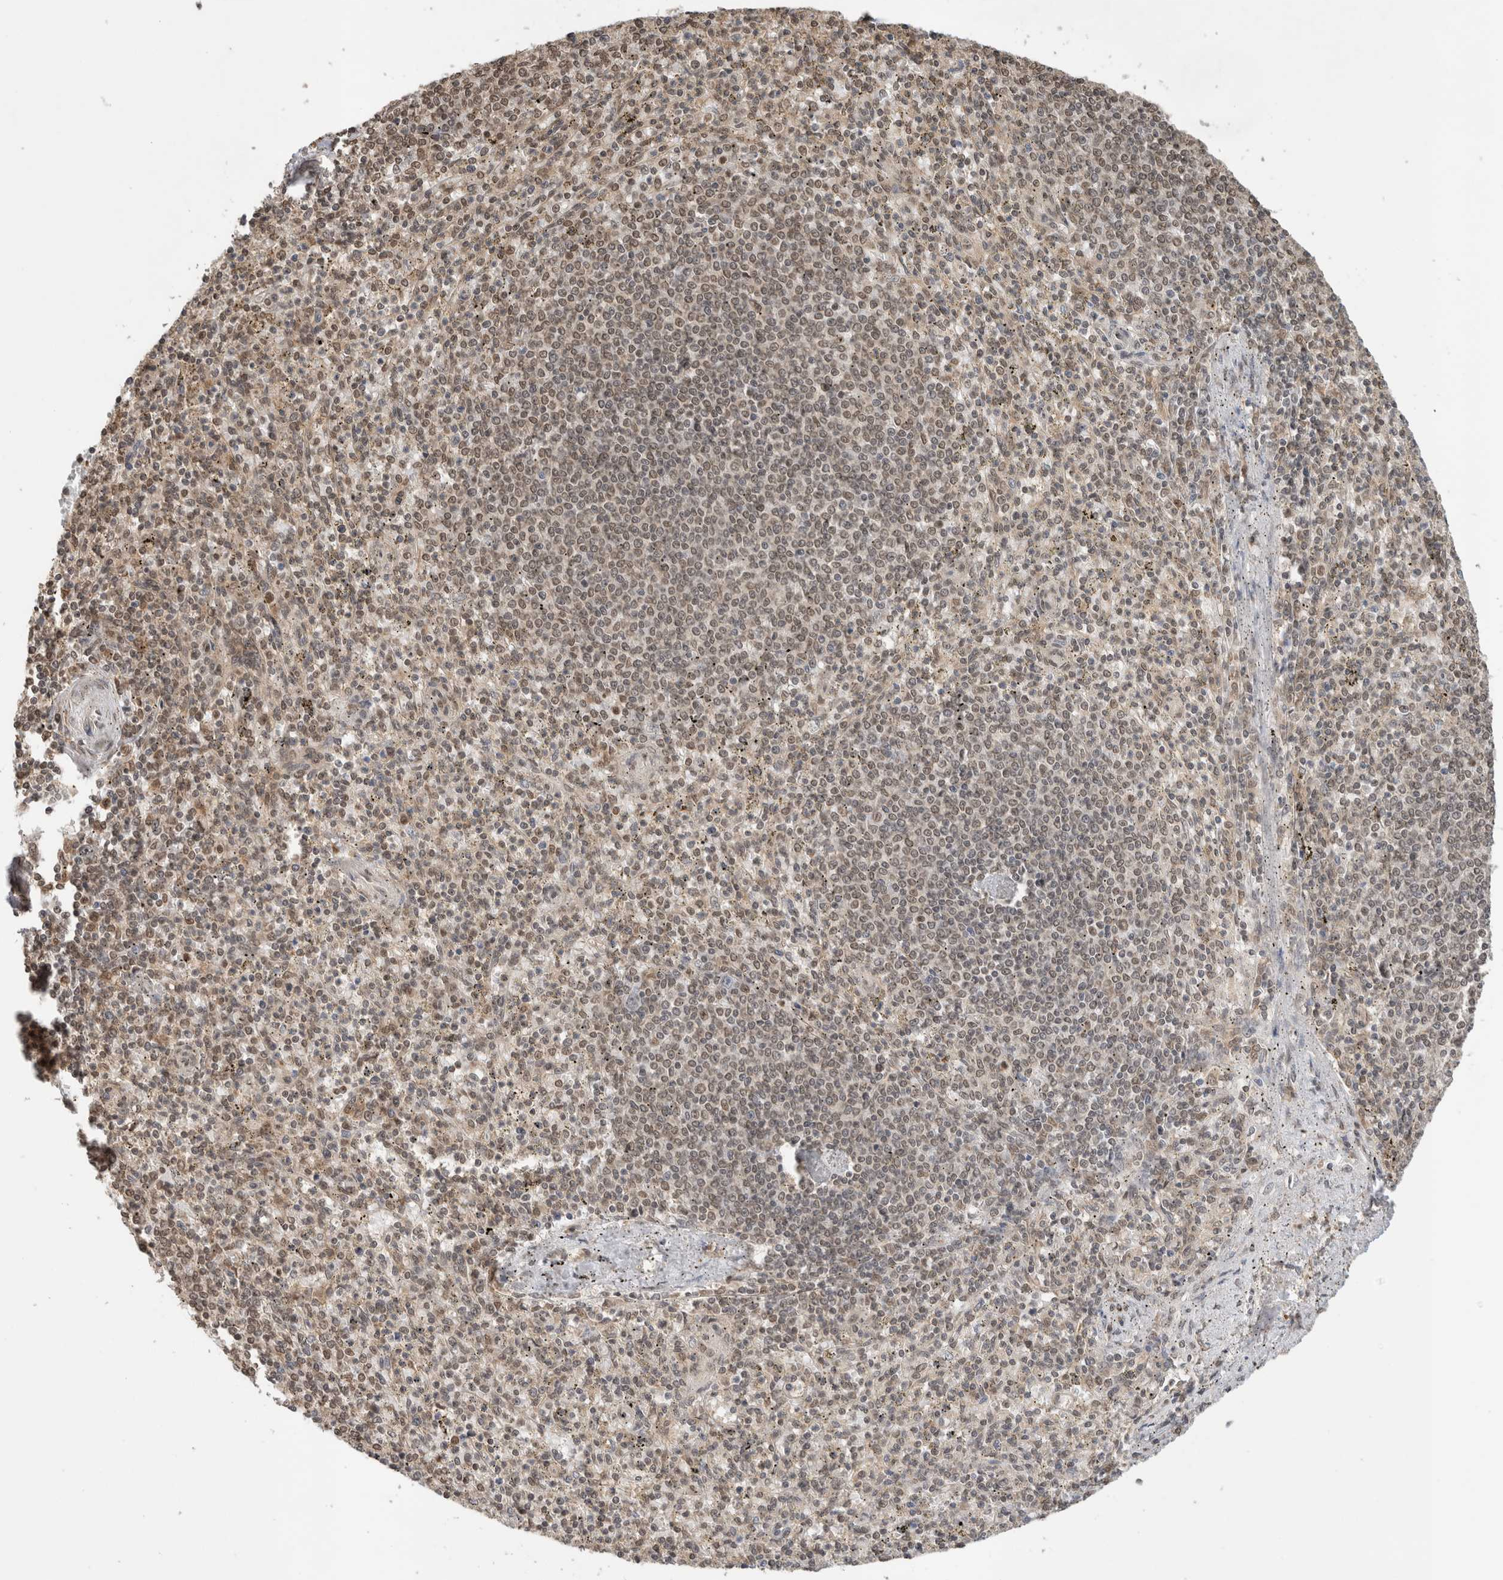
{"staining": {"intensity": "weak", "quantity": "25%-75%", "location": "nuclear"}, "tissue": "spleen", "cell_type": "Cells in red pulp", "image_type": "normal", "snomed": [{"axis": "morphology", "description": "Normal tissue, NOS"}, {"axis": "topography", "description": "Spleen"}], "caption": "Spleen stained for a protein (brown) demonstrates weak nuclear positive staining in about 25%-75% of cells in red pulp.", "gene": "C1orf21", "patient": {"sex": "male", "age": 72}}